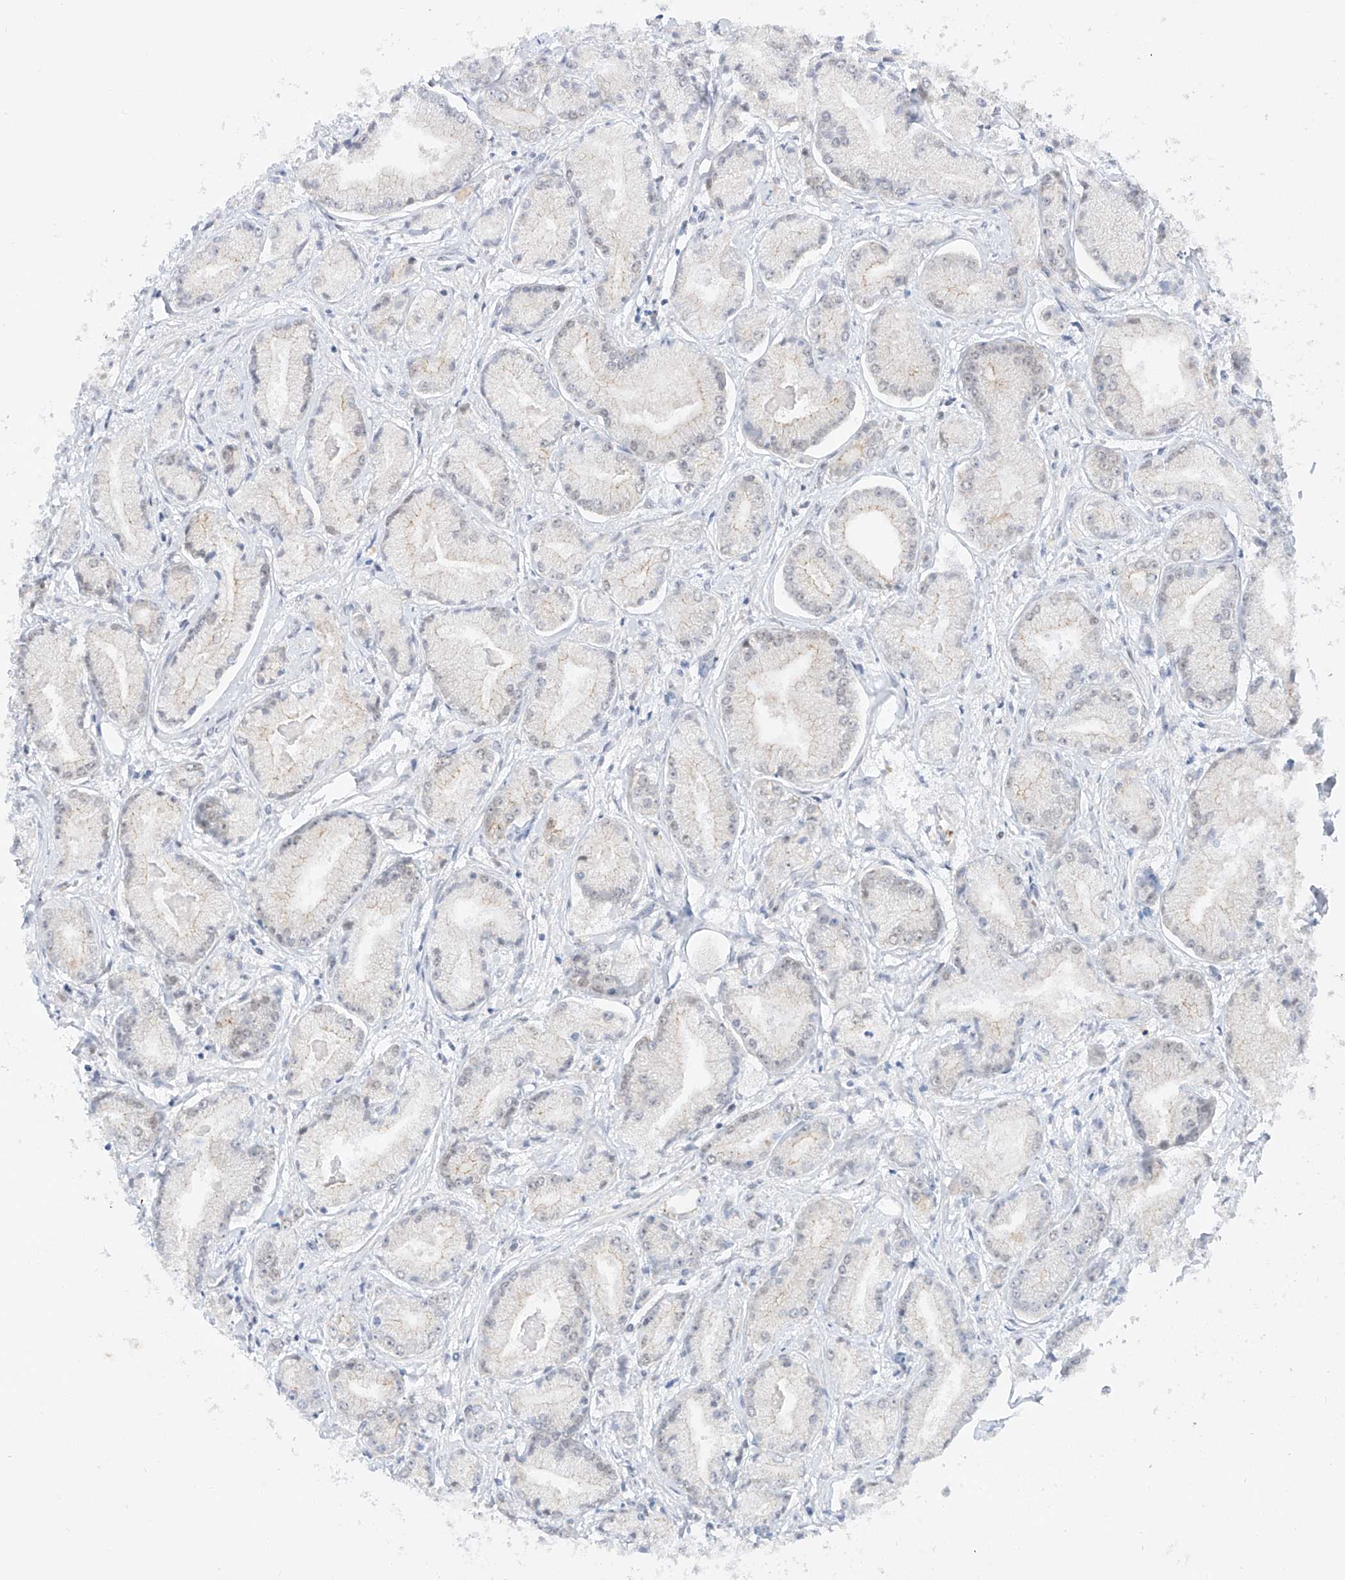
{"staining": {"intensity": "moderate", "quantity": "<25%", "location": "cytoplasmic/membranous"}, "tissue": "prostate cancer", "cell_type": "Tumor cells", "image_type": "cancer", "snomed": [{"axis": "morphology", "description": "Adenocarcinoma, Low grade"}, {"axis": "topography", "description": "Prostate"}], "caption": "Immunohistochemistry (IHC) photomicrograph of neoplastic tissue: human prostate adenocarcinoma (low-grade) stained using immunohistochemistry (IHC) displays low levels of moderate protein expression localized specifically in the cytoplasmic/membranous of tumor cells, appearing as a cytoplasmic/membranous brown color.", "gene": "POGK", "patient": {"sex": "male", "age": 60}}